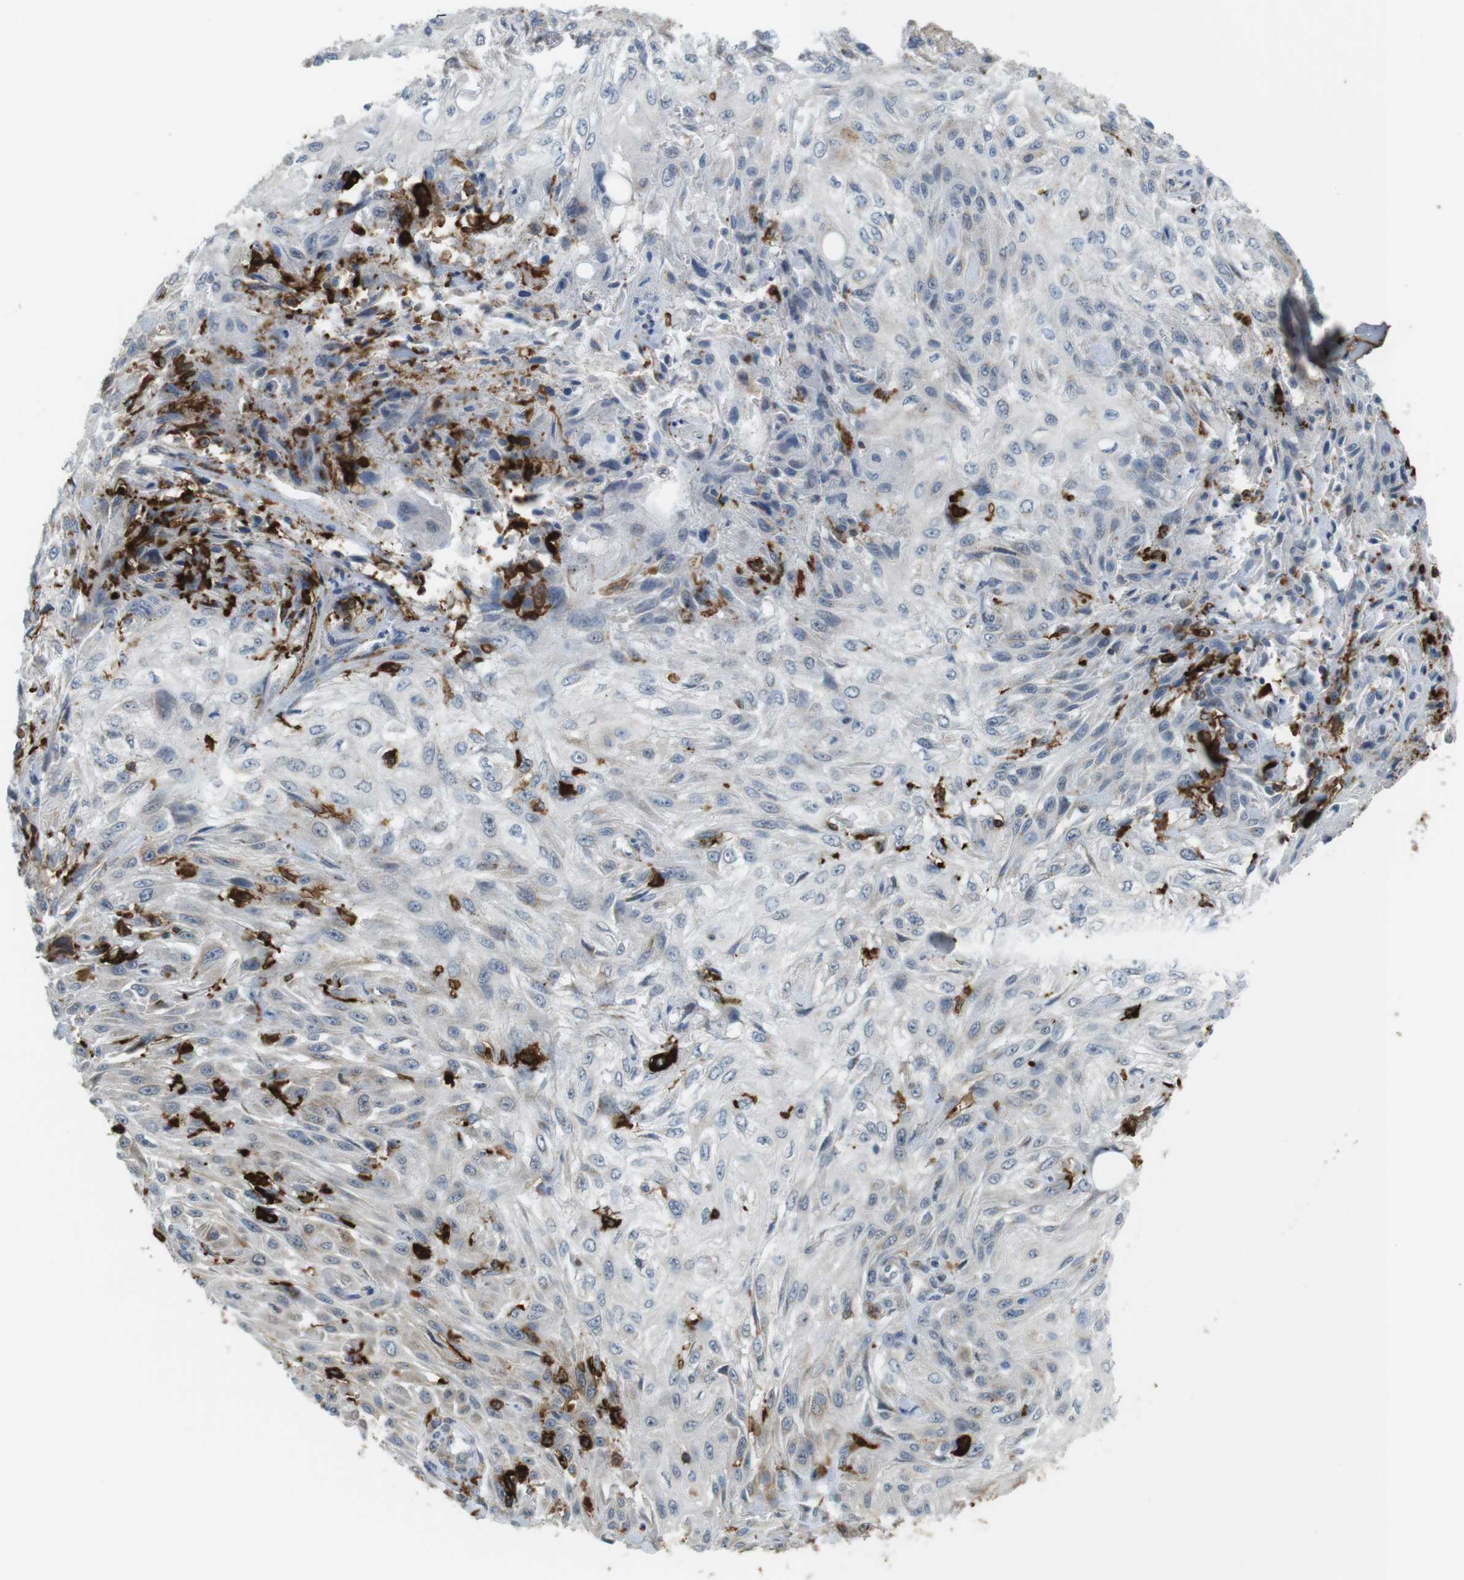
{"staining": {"intensity": "negative", "quantity": "none", "location": "none"}, "tissue": "skin cancer", "cell_type": "Tumor cells", "image_type": "cancer", "snomed": [{"axis": "morphology", "description": "Squamous cell carcinoma, NOS"}, {"axis": "topography", "description": "Skin"}], "caption": "This histopathology image is of skin squamous cell carcinoma stained with immunohistochemistry to label a protein in brown with the nuclei are counter-stained blue. There is no expression in tumor cells.", "gene": "HLA-DRA", "patient": {"sex": "male", "age": 75}}